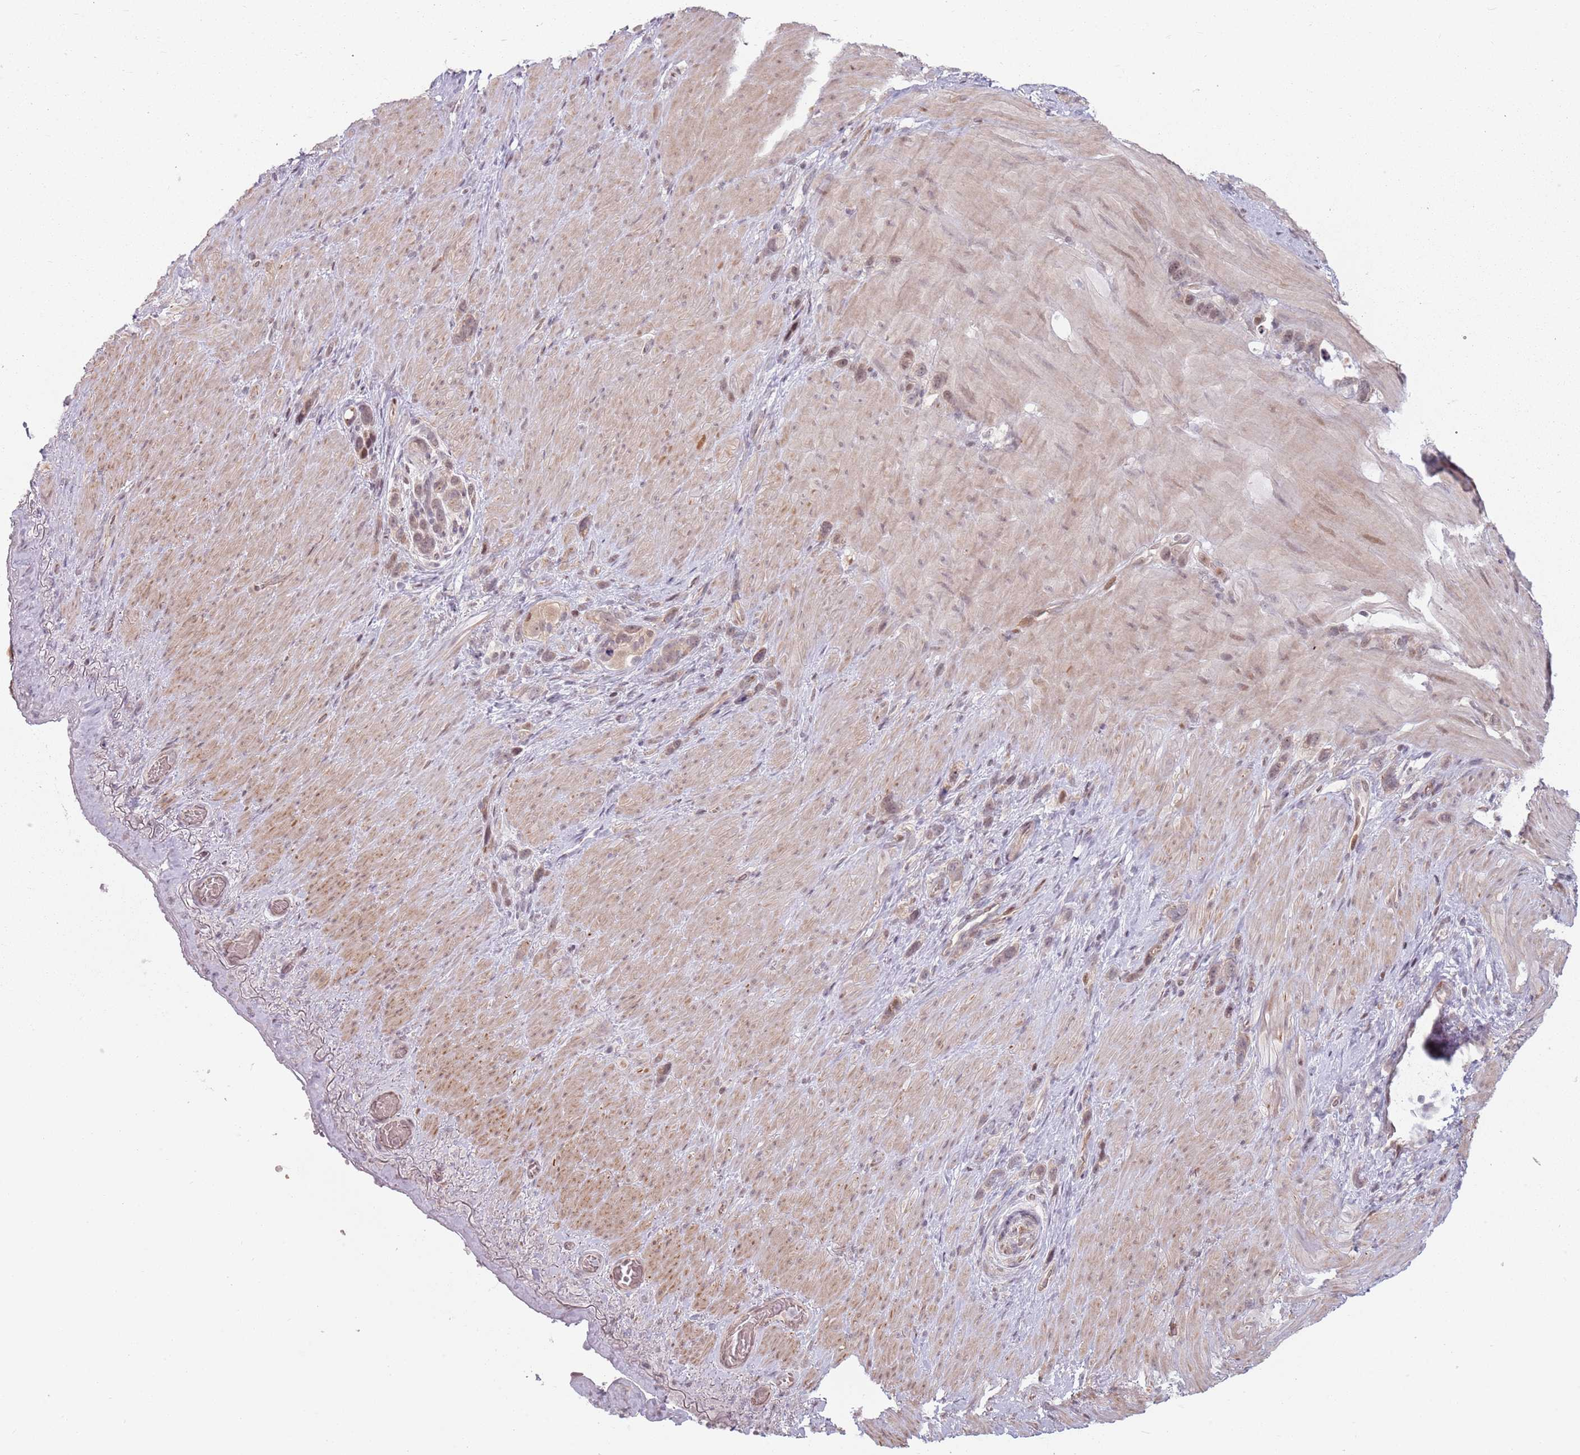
{"staining": {"intensity": "weak", "quantity": ">75%", "location": "cytoplasmic/membranous"}, "tissue": "stomach cancer", "cell_type": "Tumor cells", "image_type": "cancer", "snomed": [{"axis": "morphology", "description": "Adenocarcinoma, NOS"}, {"axis": "topography", "description": "Stomach"}], "caption": "A histopathology image showing weak cytoplasmic/membranous staining in about >75% of tumor cells in stomach cancer, as visualized by brown immunohistochemical staining.", "gene": "ADGRG1", "patient": {"sex": "female", "age": 65}}